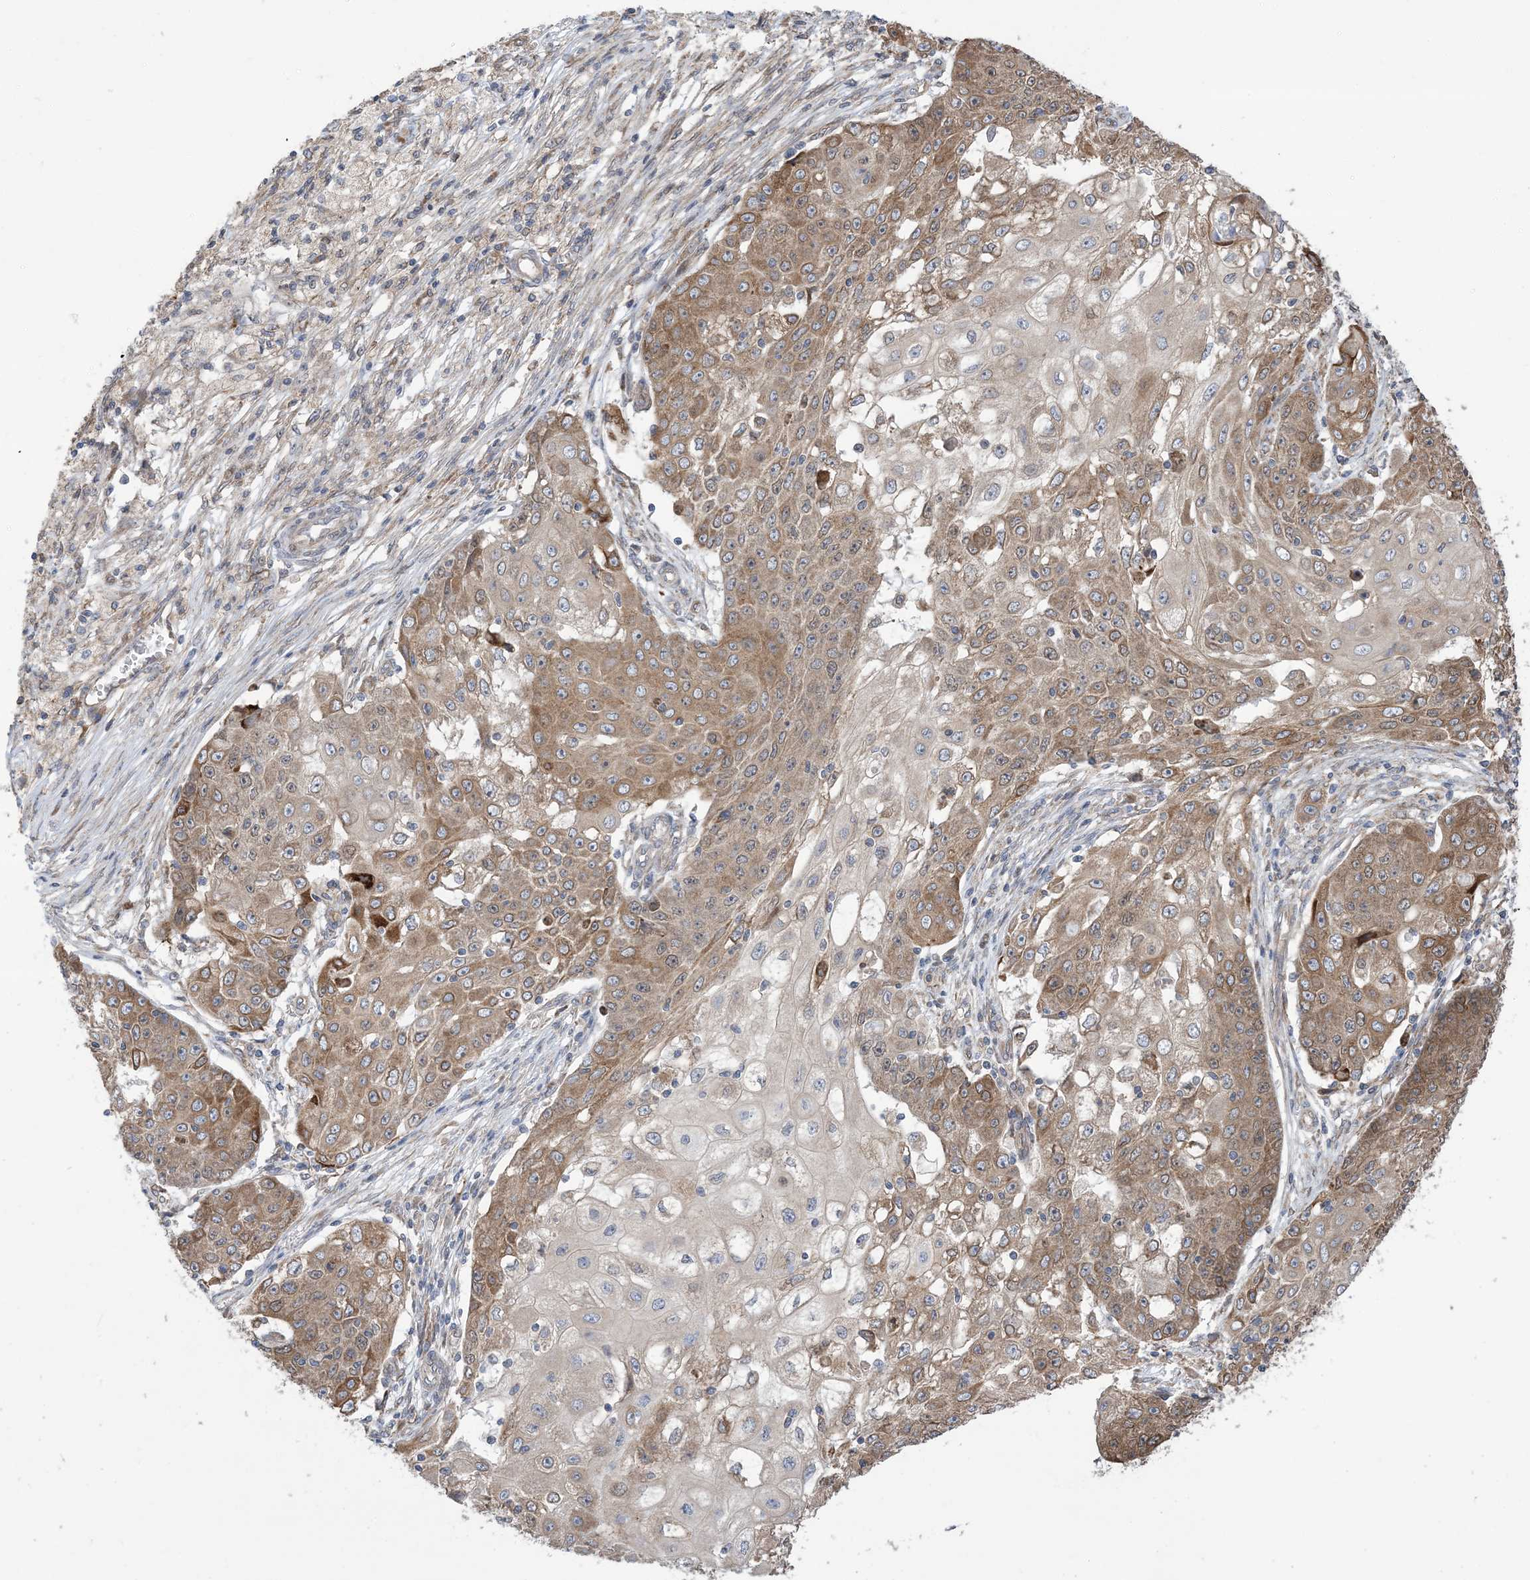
{"staining": {"intensity": "moderate", "quantity": ">75%", "location": "cytoplasmic/membranous"}, "tissue": "ovarian cancer", "cell_type": "Tumor cells", "image_type": "cancer", "snomed": [{"axis": "morphology", "description": "Carcinoma, endometroid"}, {"axis": "topography", "description": "Ovary"}], "caption": "Immunohistochemical staining of human ovarian cancer (endometroid carcinoma) demonstrates medium levels of moderate cytoplasmic/membranous staining in about >75% of tumor cells.", "gene": "CLEC16A", "patient": {"sex": "female", "age": 42}}